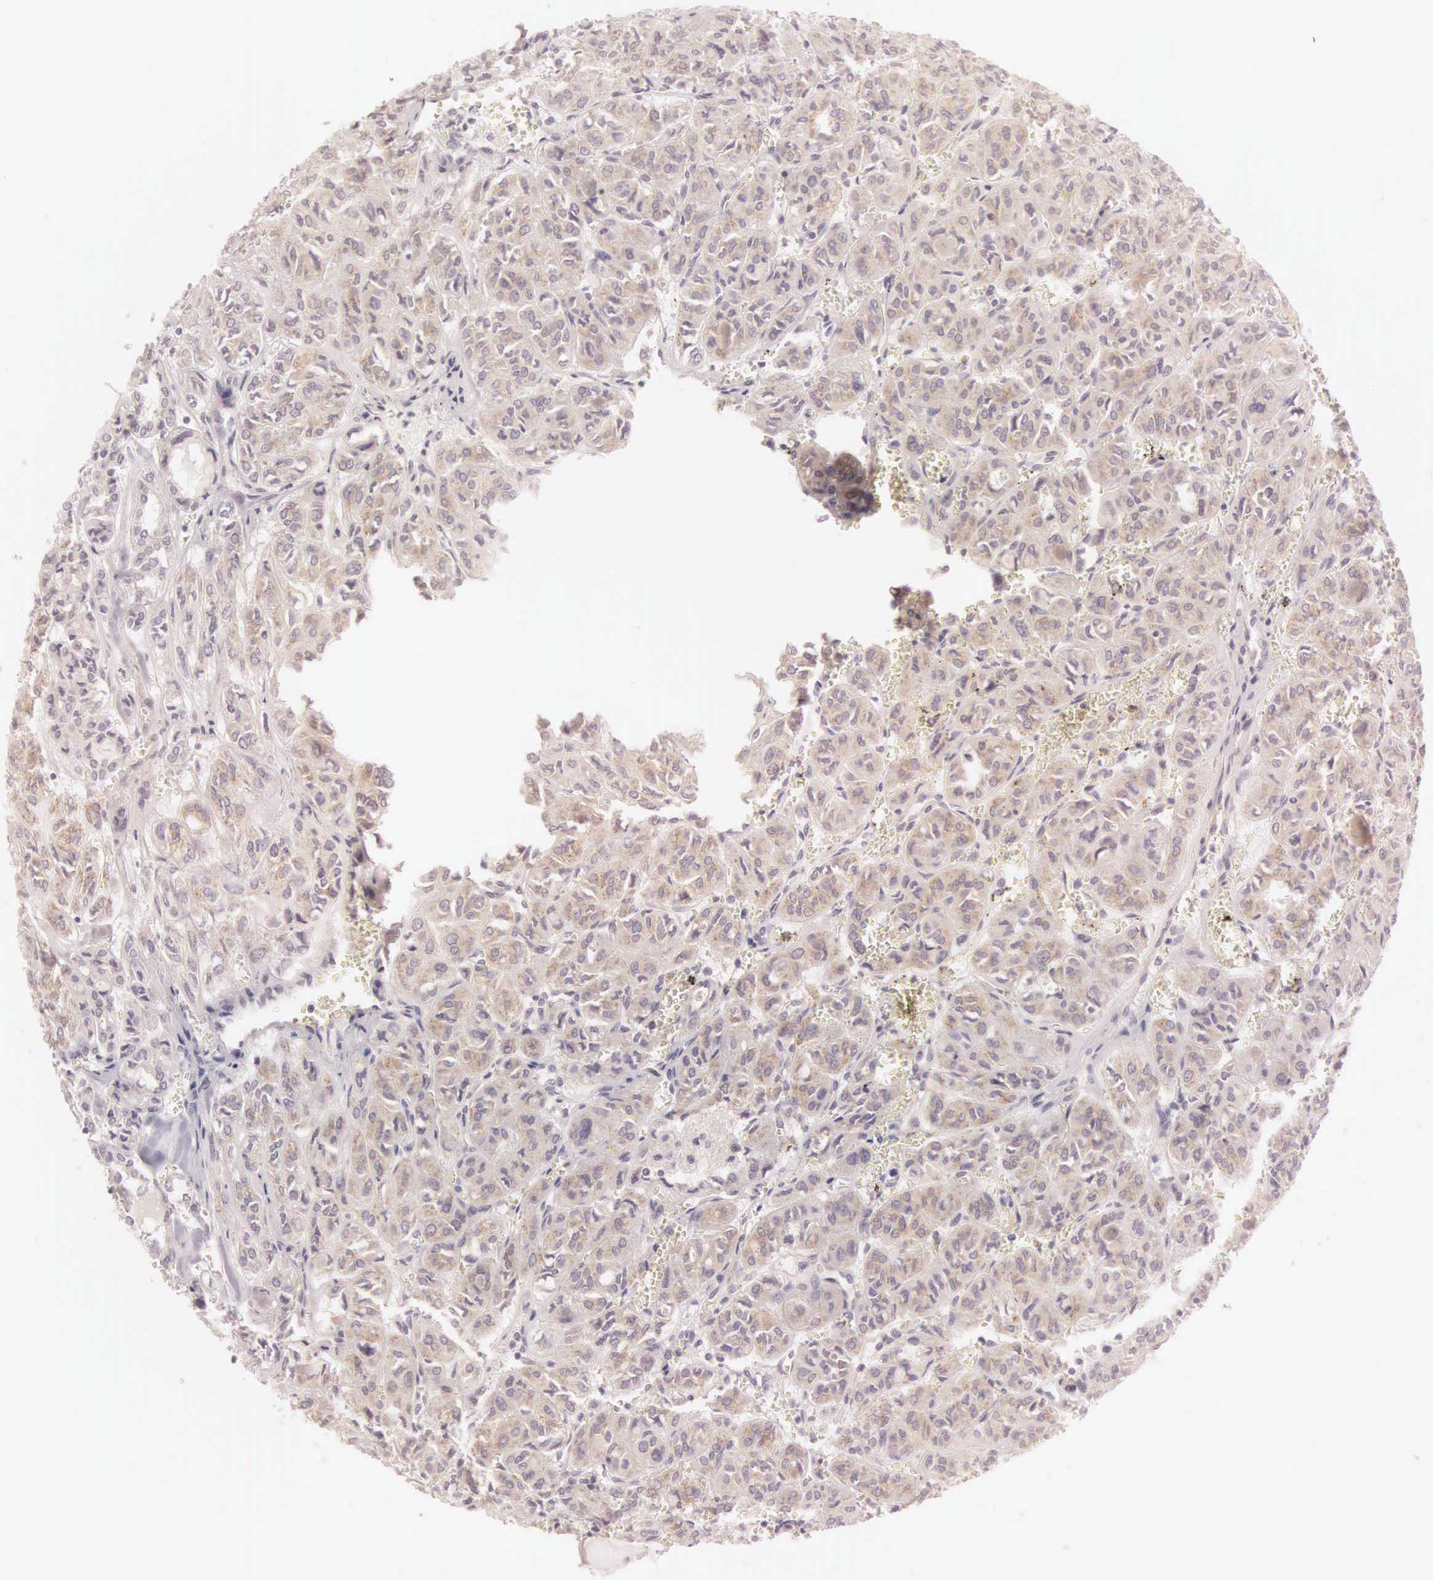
{"staining": {"intensity": "weak", "quantity": ">75%", "location": "cytoplasmic/membranous"}, "tissue": "thyroid cancer", "cell_type": "Tumor cells", "image_type": "cancer", "snomed": [{"axis": "morphology", "description": "Follicular adenoma carcinoma, NOS"}, {"axis": "topography", "description": "Thyroid gland"}], "caption": "Tumor cells reveal weak cytoplasmic/membranous positivity in approximately >75% of cells in thyroid follicular adenoma carcinoma. (Stains: DAB (3,3'-diaminobenzidine) in brown, nuclei in blue, Microscopy: brightfield microscopy at high magnification).", "gene": "CEP170B", "patient": {"sex": "female", "age": 71}}